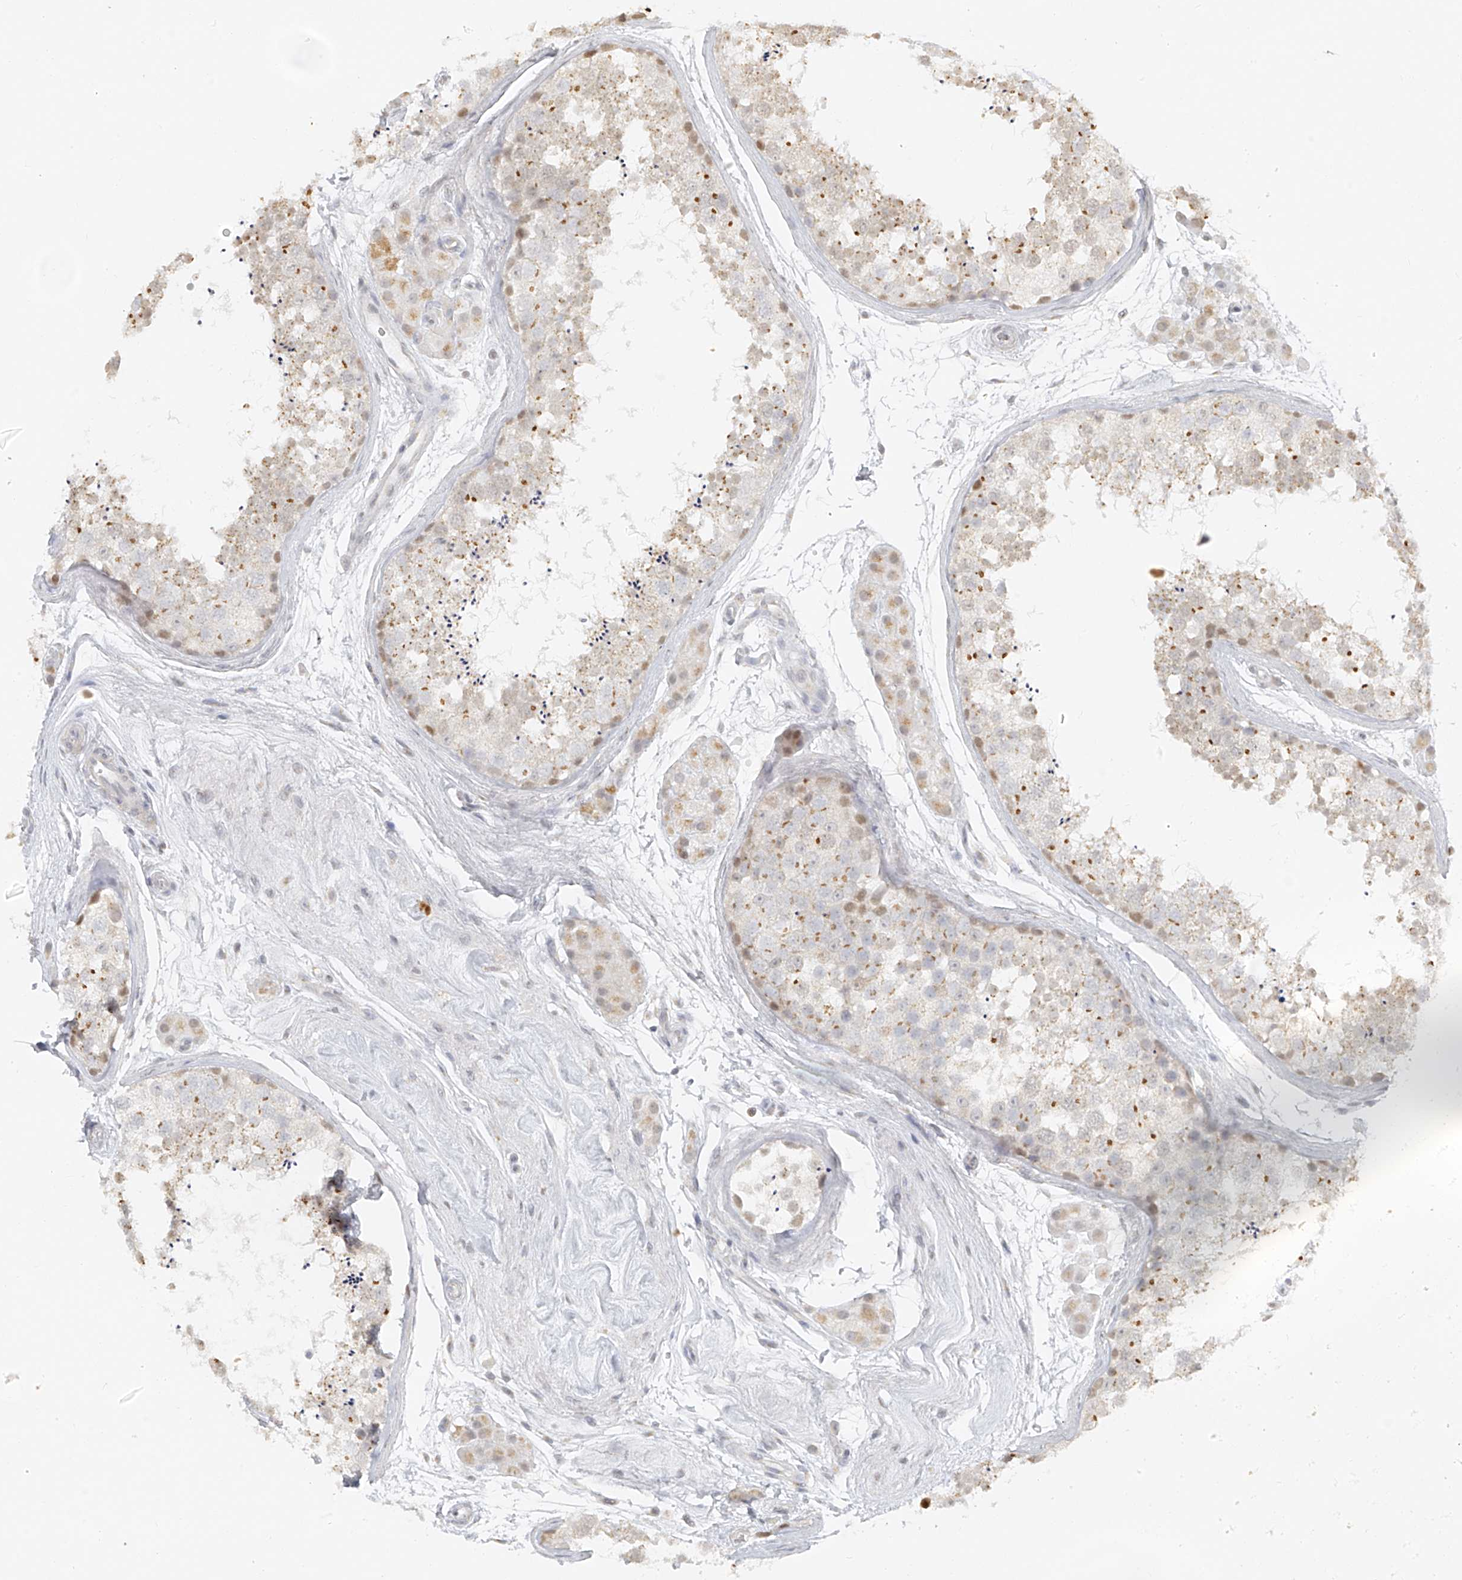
{"staining": {"intensity": "moderate", "quantity": "<25%", "location": "cytoplasmic/membranous,nuclear"}, "tissue": "testis", "cell_type": "Cells in seminiferous ducts", "image_type": "normal", "snomed": [{"axis": "morphology", "description": "Normal tissue, NOS"}, {"axis": "topography", "description": "Testis"}], "caption": "Unremarkable testis shows moderate cytoplasmic/membranous,nuclear expression in about <25% of cells in seminiferous ducts (brown staining indicates protein expression, while blue staining denotes nuclei)..", "gene": "DYRK1B", "patient": {"sex": "male", "age": 56}}